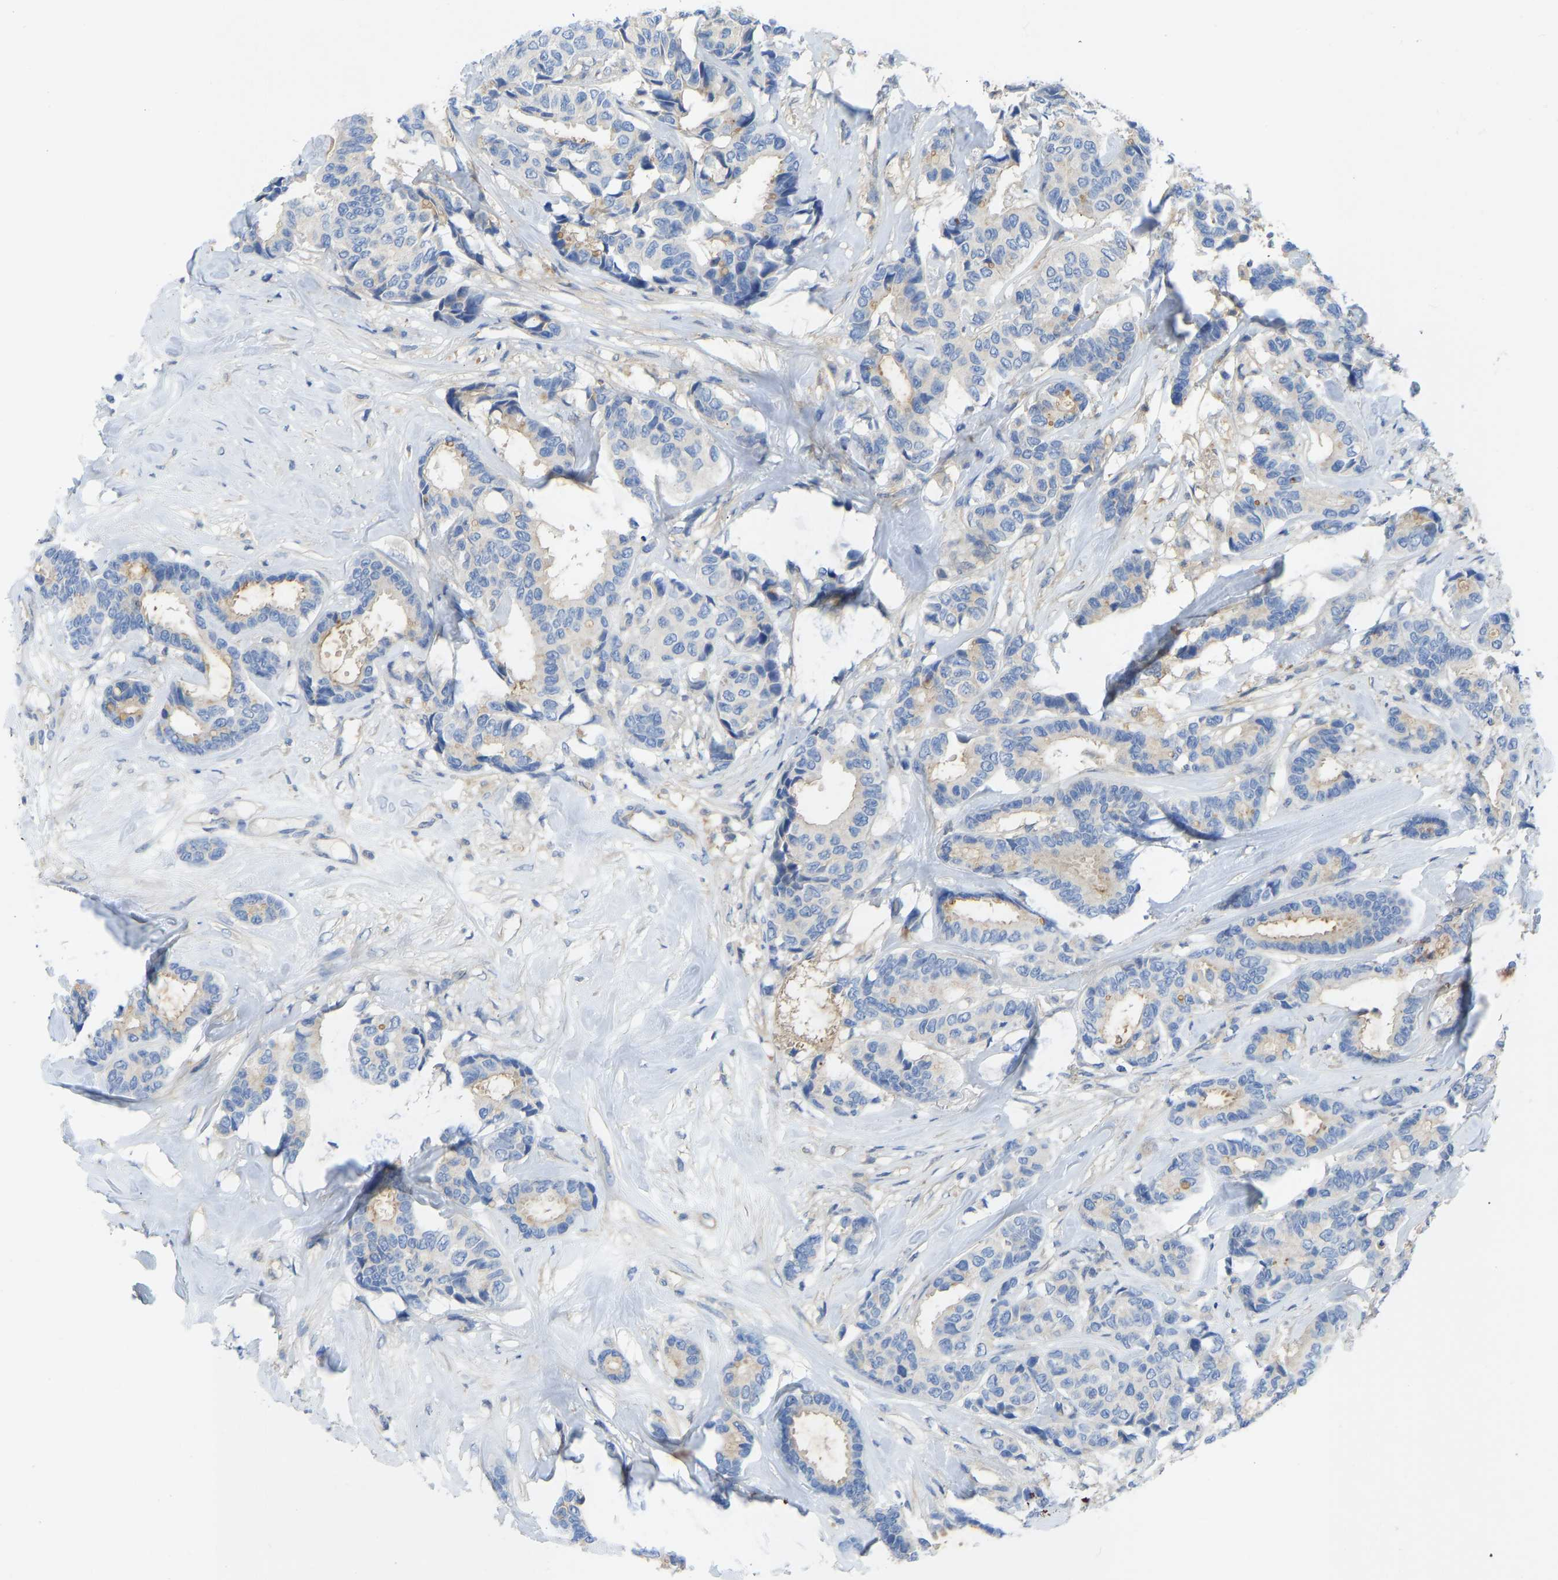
{"staining": {"intensity": "weak", "quantity": "<25%", "location": "cytoplasmic/membranous"}, "tissue": "breast cancer", "cell_type": "Tumor cells", "image_type": "cancer", "snomed": [{"axis": "morphology", "description": "Duct carcinoma"}, {"axis": "topography", "description": "Breast"}], "caption": "Tumor cells show no significant protein positivity in breast cancer. (DAB (3,3'-diaminobenzidine) IHC, high magnification).", "gene": "PPP3CA", "patient": {"sex": "female", "age": 87}}